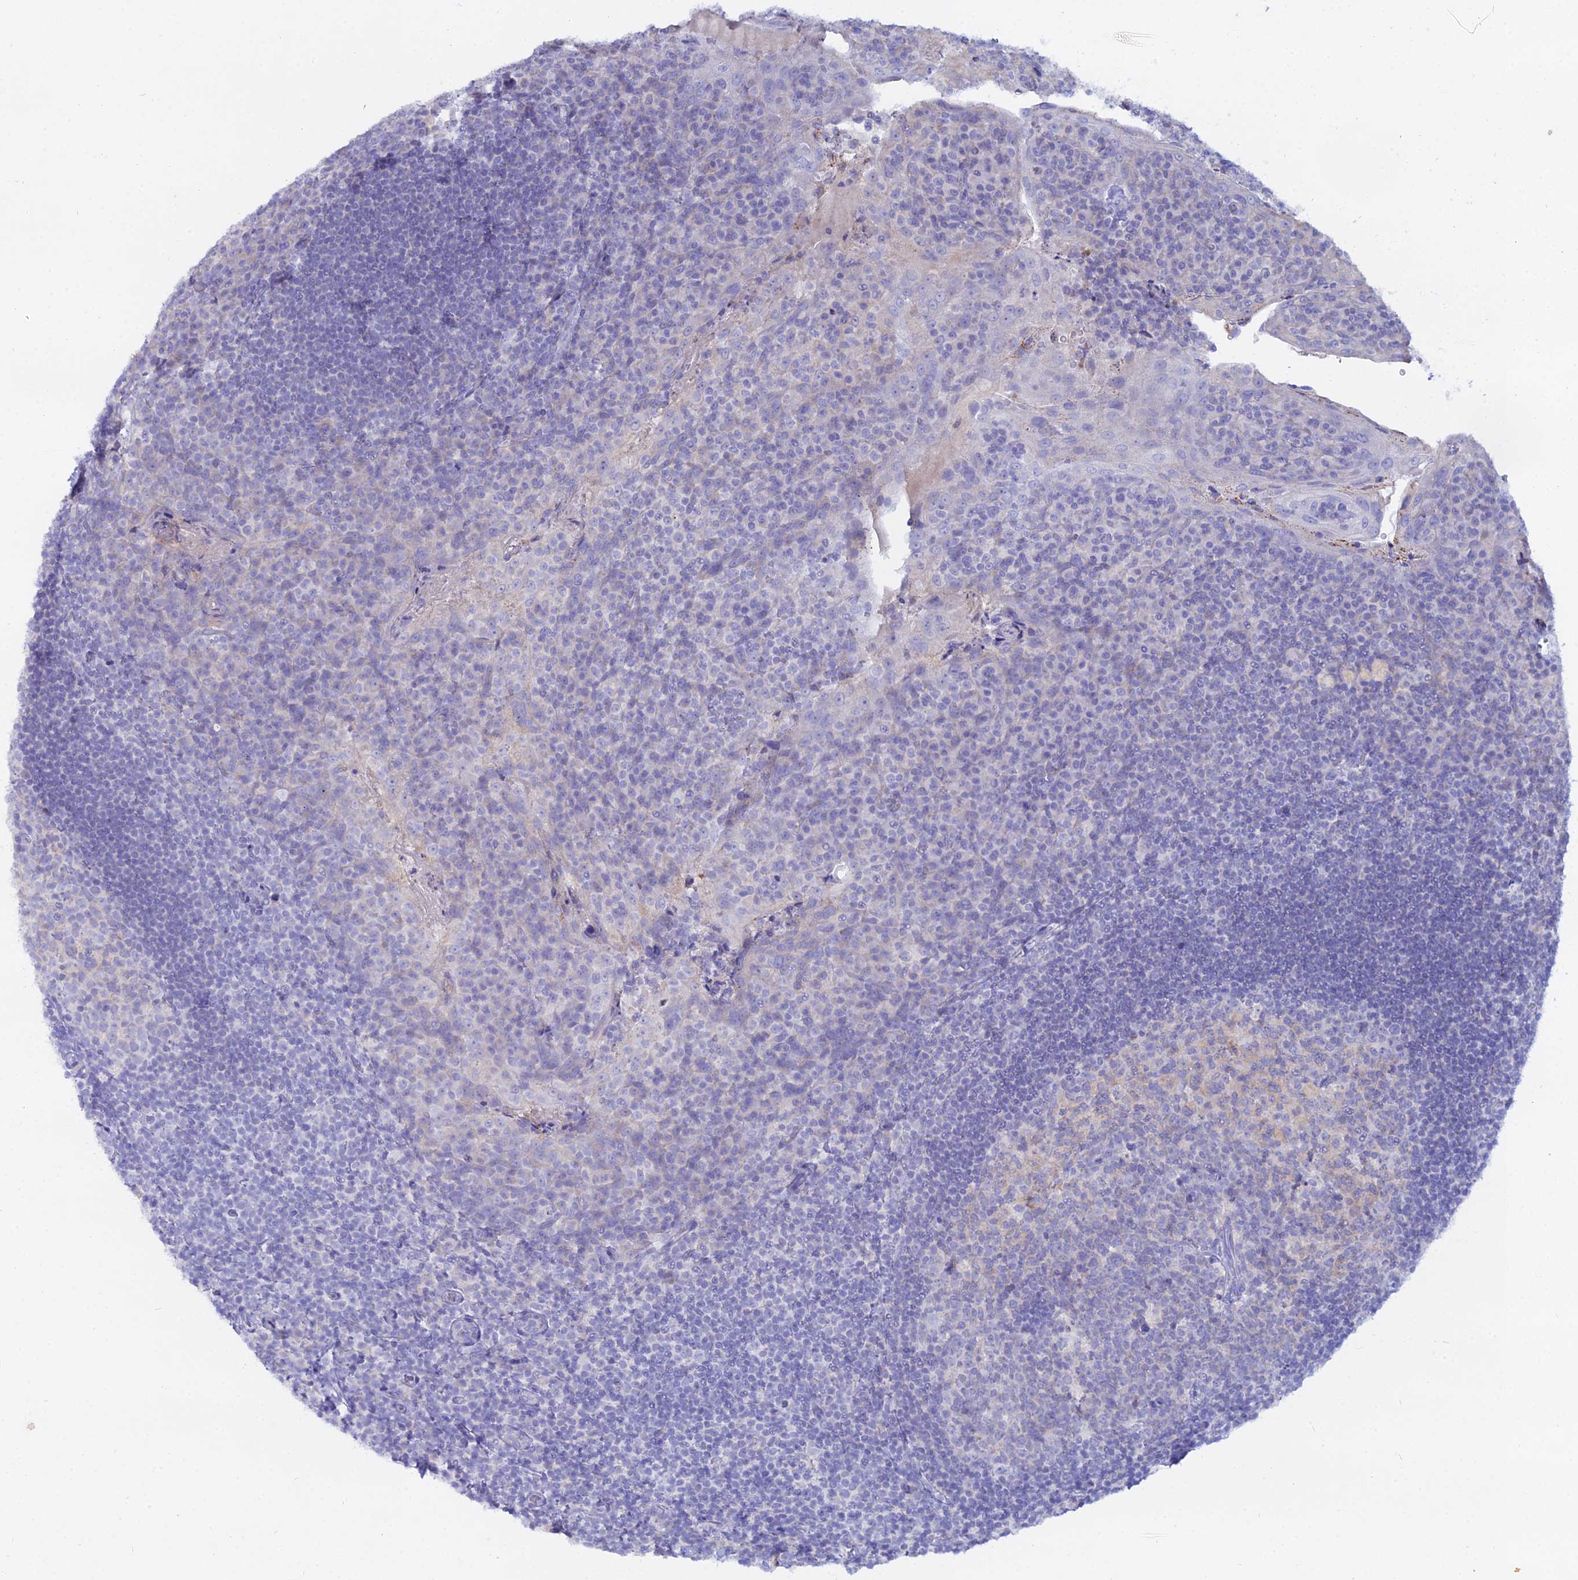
{"staining": {"intensity": "negative", "quantity": "none", "location": "none"}, "tissue": "tonsil", "cell_type": "Germinal center cells", "image_type": "normal", "snomed": [{"axis": "morphology", "description": "Normal tissue, NOS"}, {"axis": "topography", "description": "Tonsil"}], "caption": "The photomicrograph reveals no significant expression in germinal center cells of tonsil. (DAB (3,3'-diaminobenzidine) IHC, high magnification).", "gene": "DHX34", "patient": {"sex": "male", "age": 17}}